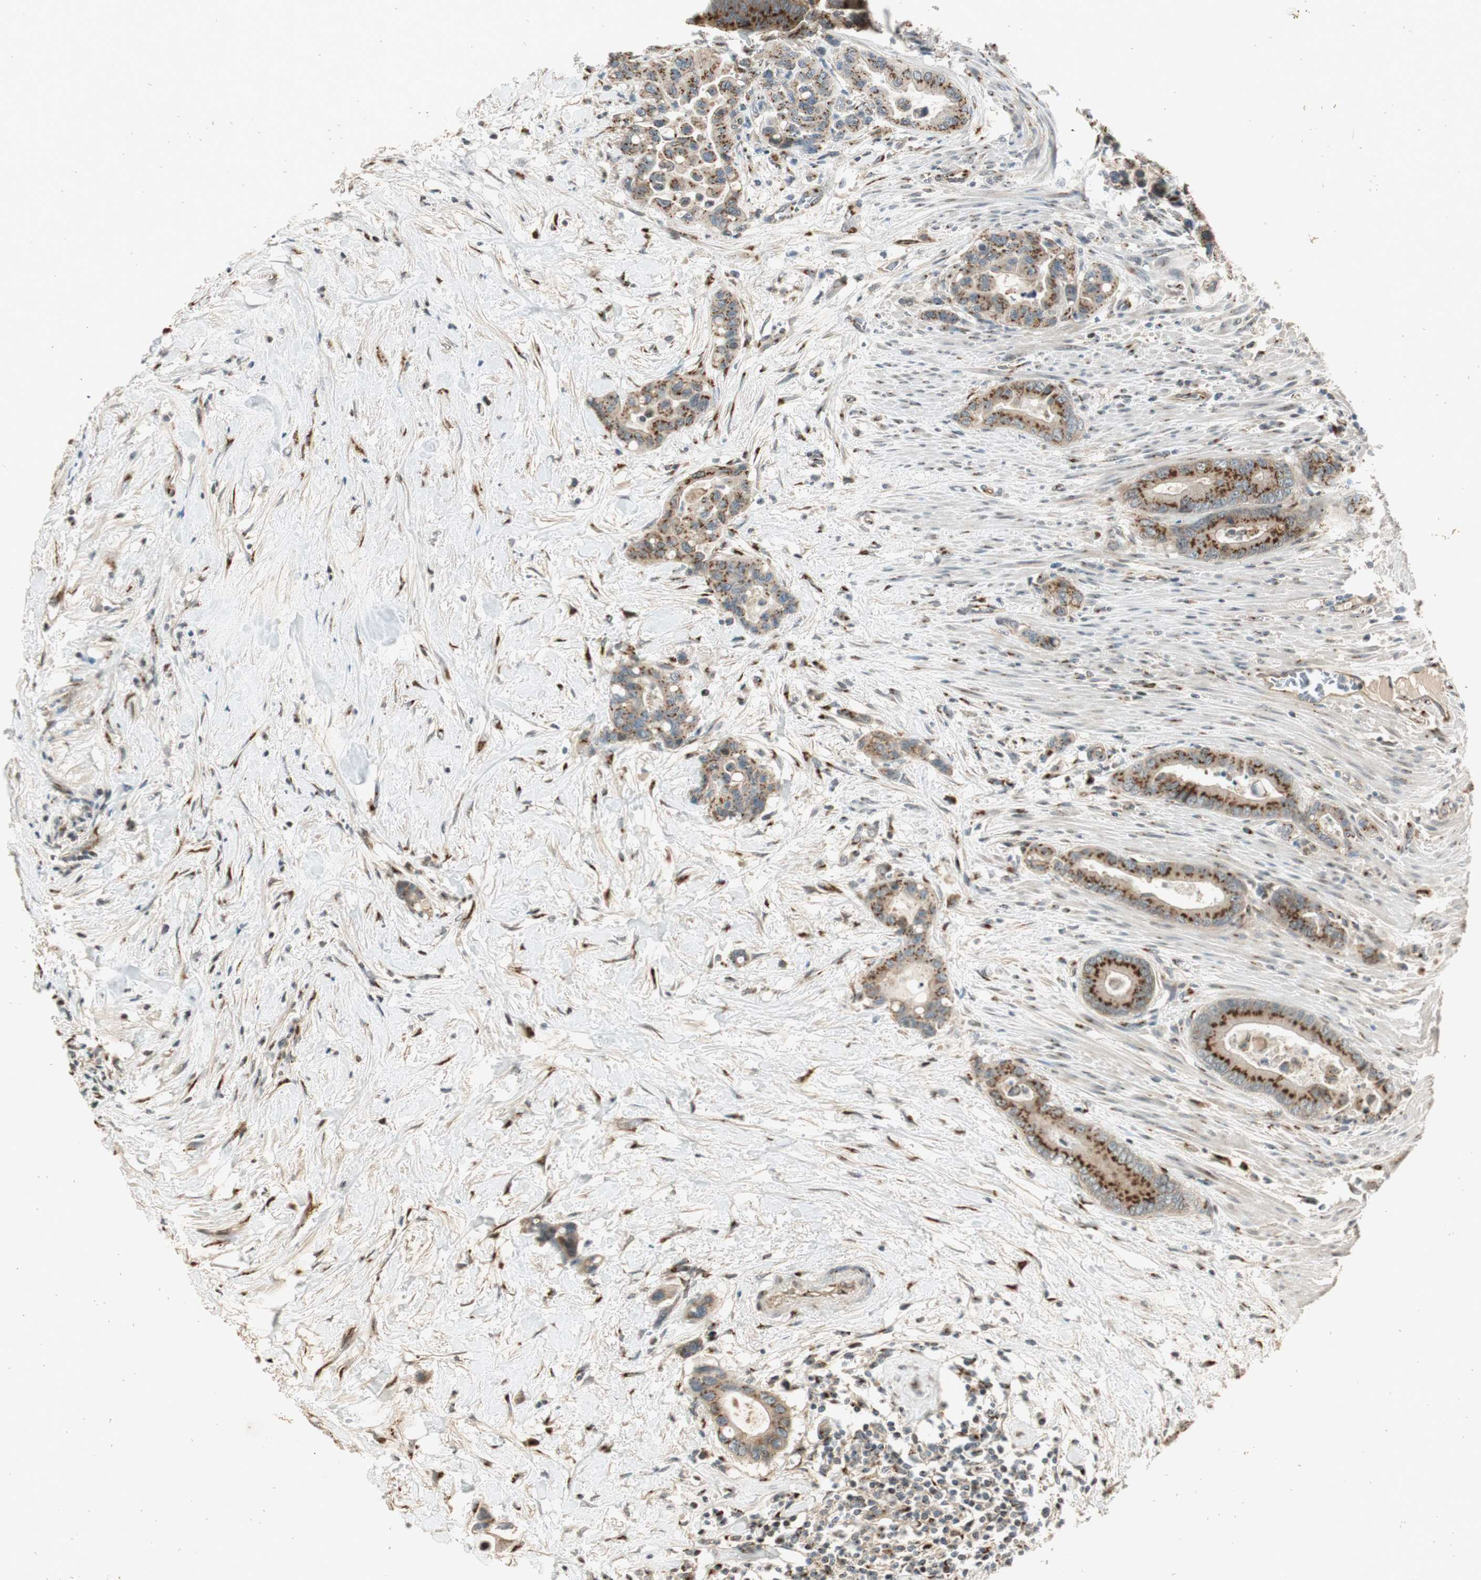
{"staining": {"intensity": "moderate", "quantity": ">75%", "location": "cytoplasmic/membranous"}, "tissue": "colorectal cancer", "cell_type": "Tumor cells", "image_type": "cancer", "snomed": [{"axis": "morphology", "description": "Normal tissue, NOS"}, {"axis": "morphology", "description": "Adenocarcinoma, NOS"}, {"axis": "topography", "description": "Colon"}], "caption": "The micrograph exhibits immunohistochemical staining of colorectal adenocarcinoma. There is moderate cytoplasmic/membranous staining is present in approximately >75% of tumor cells.", "gene": "NEO1", "patient": {"sex": "male", "age": 82}}